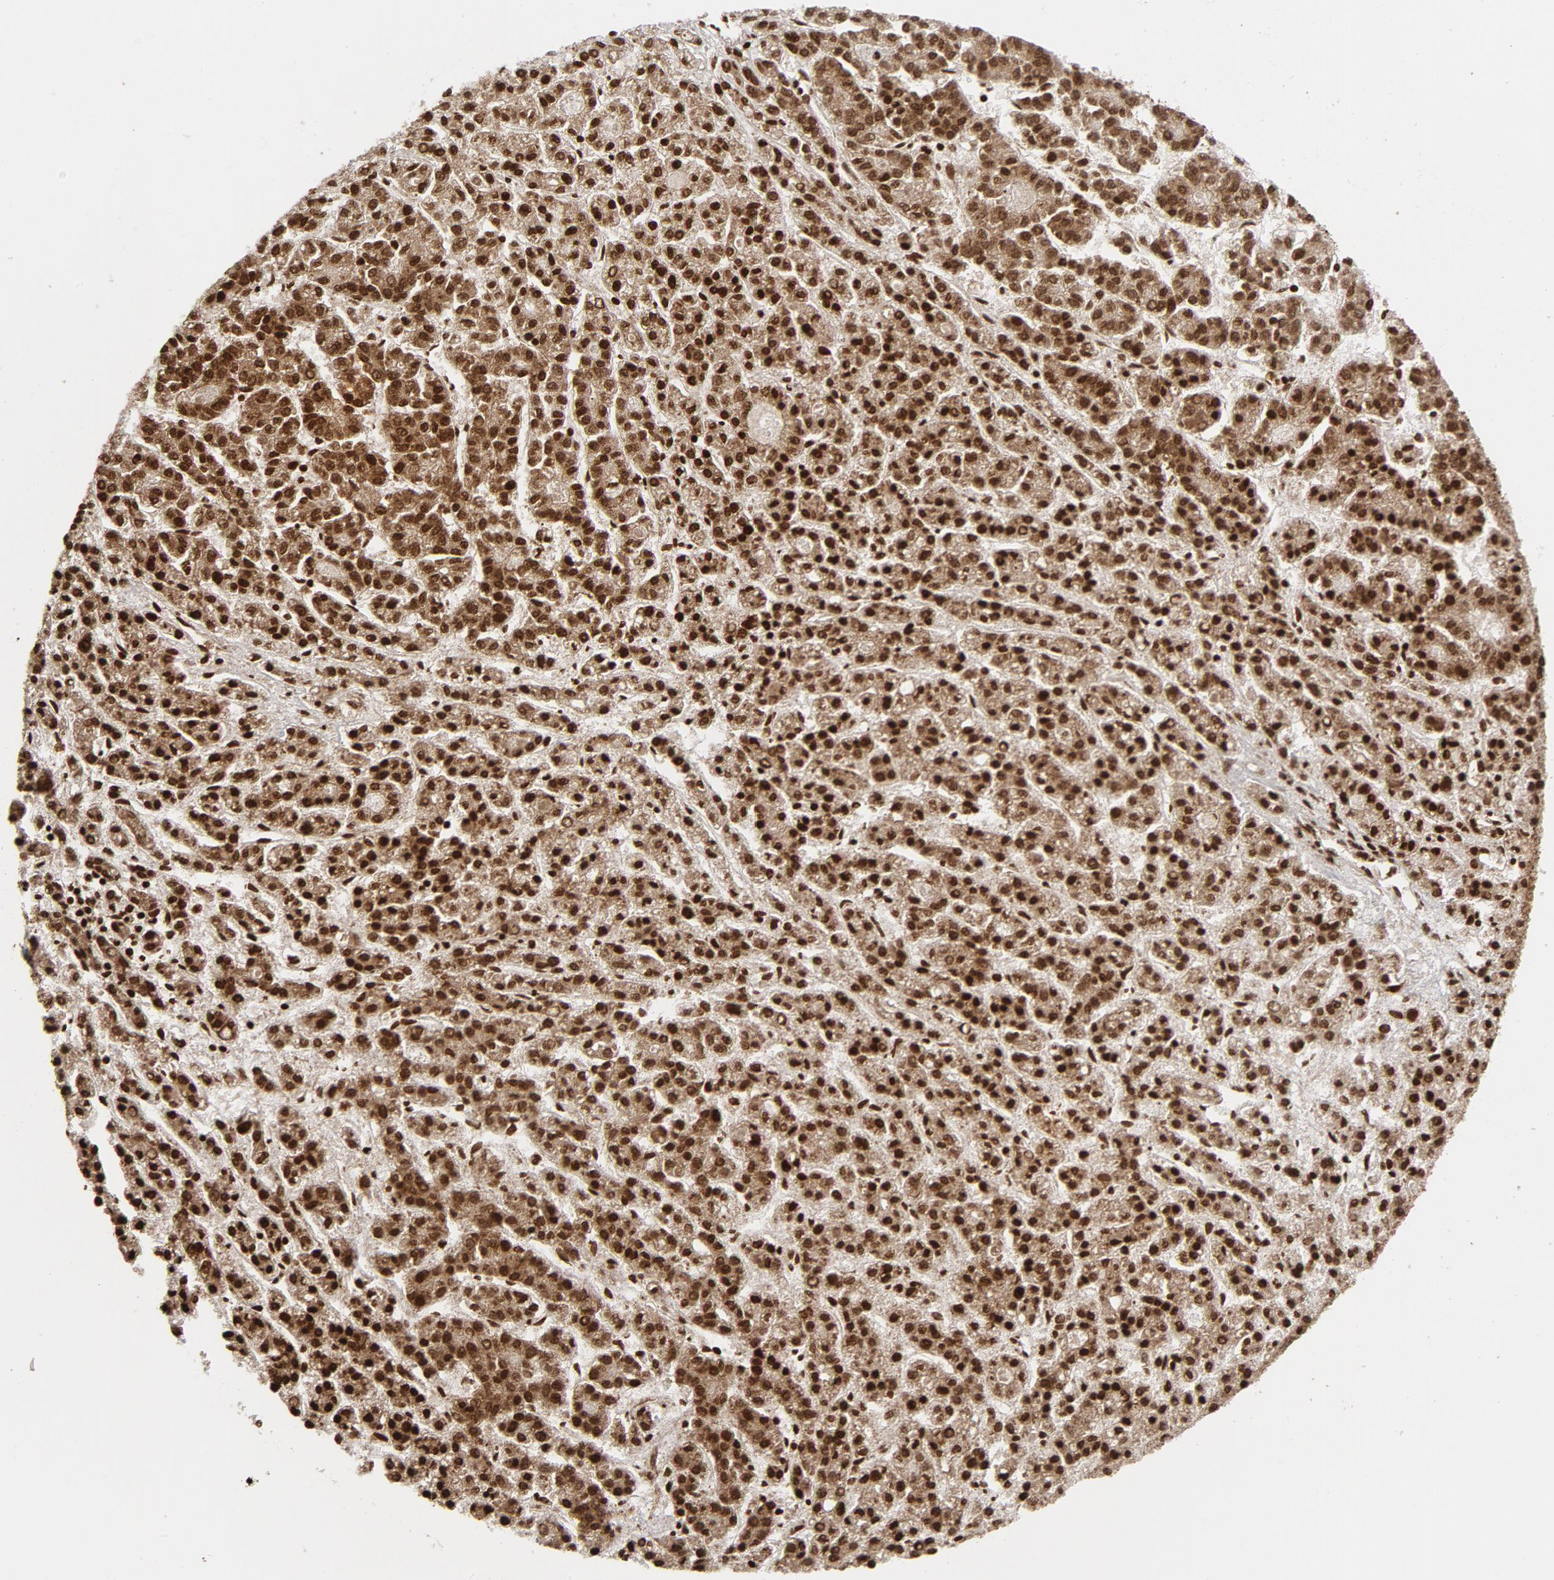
{"staining": {"intensity": "strong", "quantity": ">75%", "location": "cytoplasmic/membranous,nuclear"}, "tissue": "liver cancer", "cell_type": "Tumor cells", "image_type": "cancer", "snomed": [{"axis": "morphology", "description": "Carcinoma, Hepatocellular, NOS"}, {"axis": "topography", "description": "Liver"}], "caption": "IHC of human liver hepatocellular carcinoma reveals high levels of strong cytoplasmic/membranous and nuclear staining in approximately >75% of tumor cells.", "gene": "CYCS", "patient": {"sex": "male", "age": 70}}